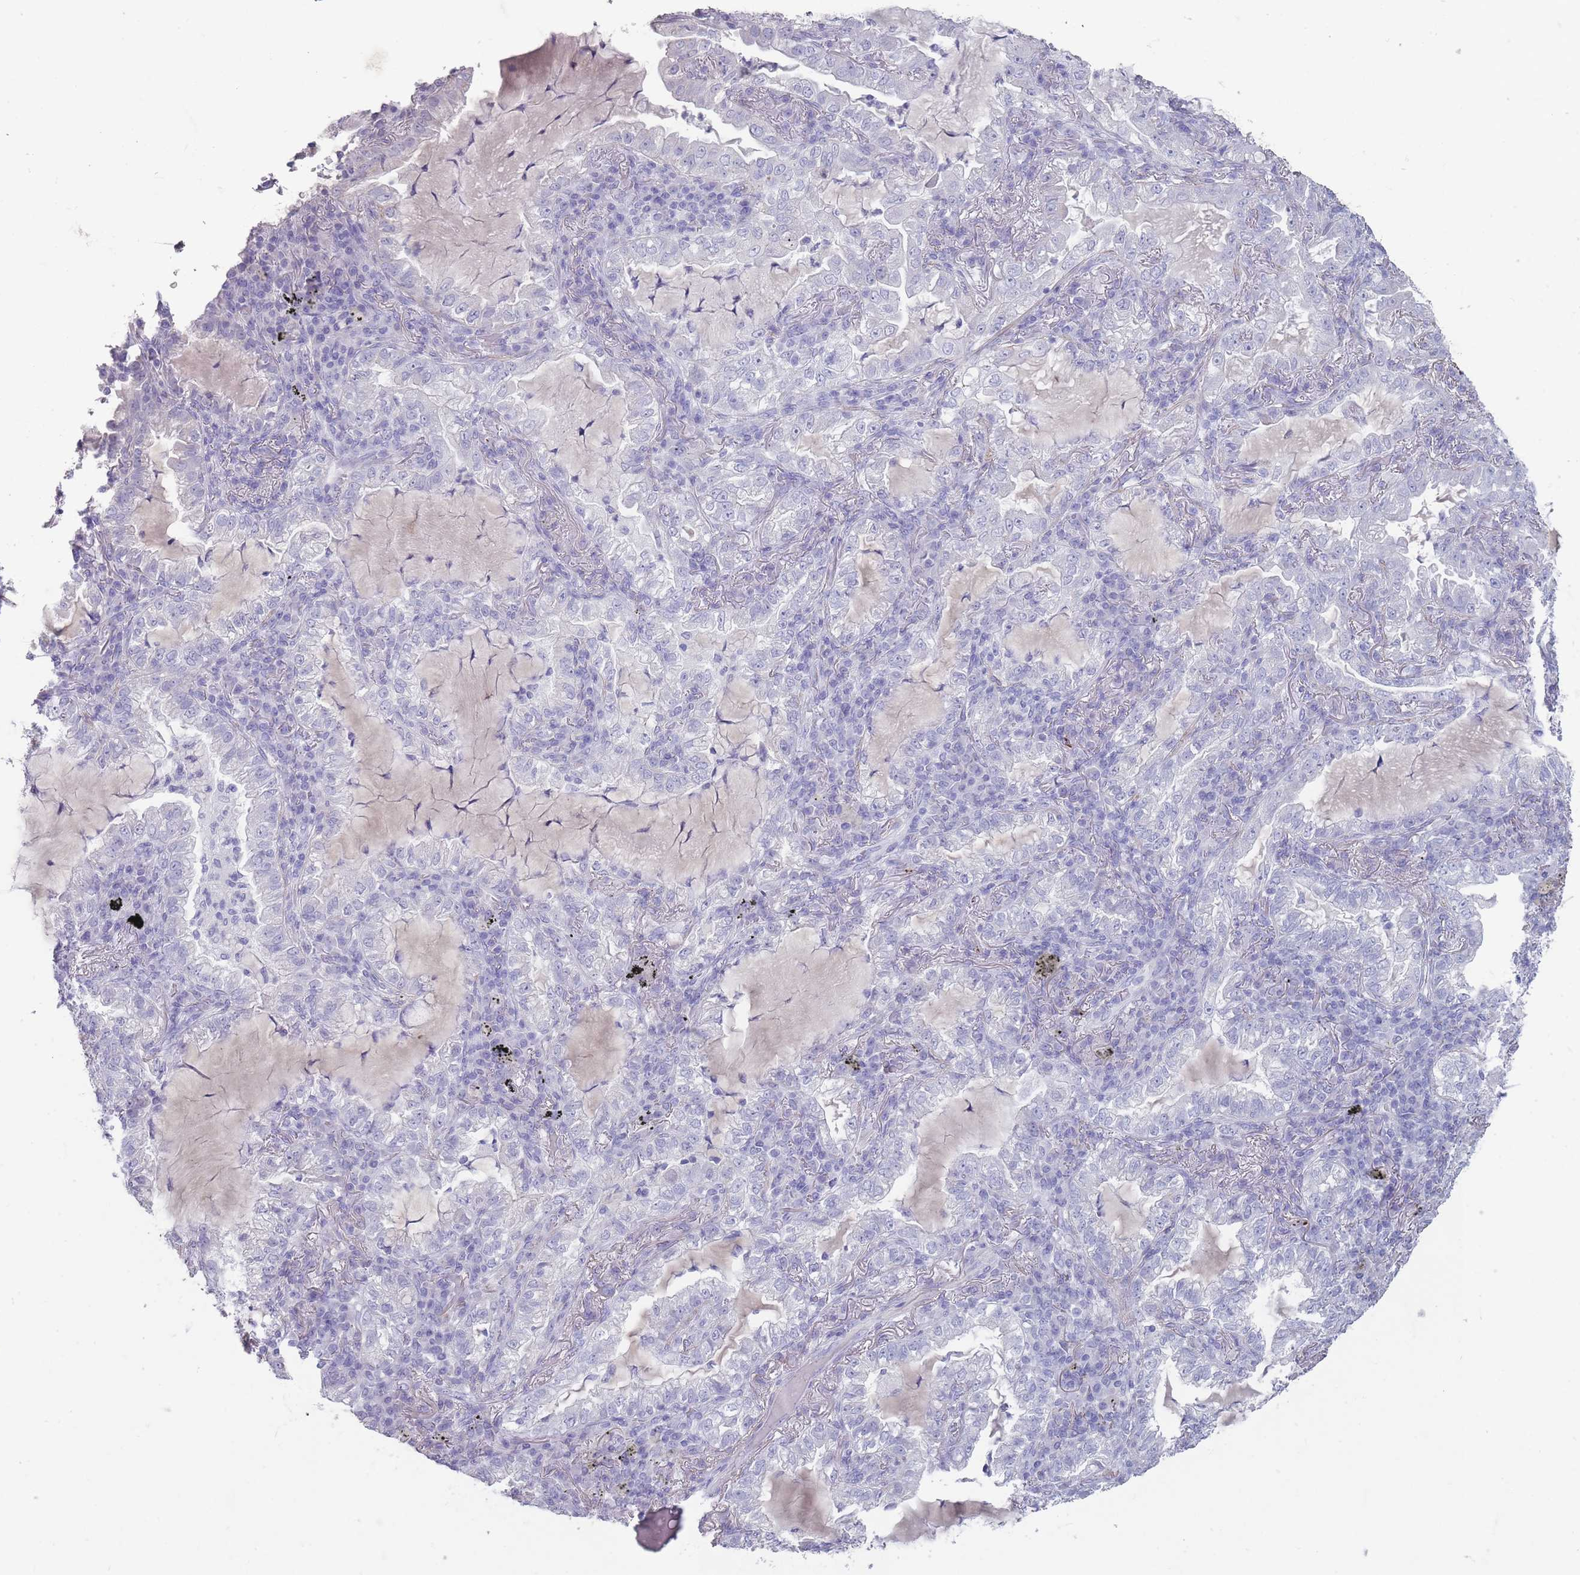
{"staining": {"intensity": "negative", "quantity": "none", "location": "none"}, "tissue": "lung cancer", "cell_type": "Tumor cells", "image_type": "cancer", "snomed": [{"axis": "morphology", "description": "Adenocarcinoma, NOS"}, {"axis": "topography", "description": "Lung"}], "caption": "This is a micrograph of IHC staining of lung cancer, which shows no staining in tumor cells.", "gene": "RHBG", "patient": {"sex": "female", "age": 73}}